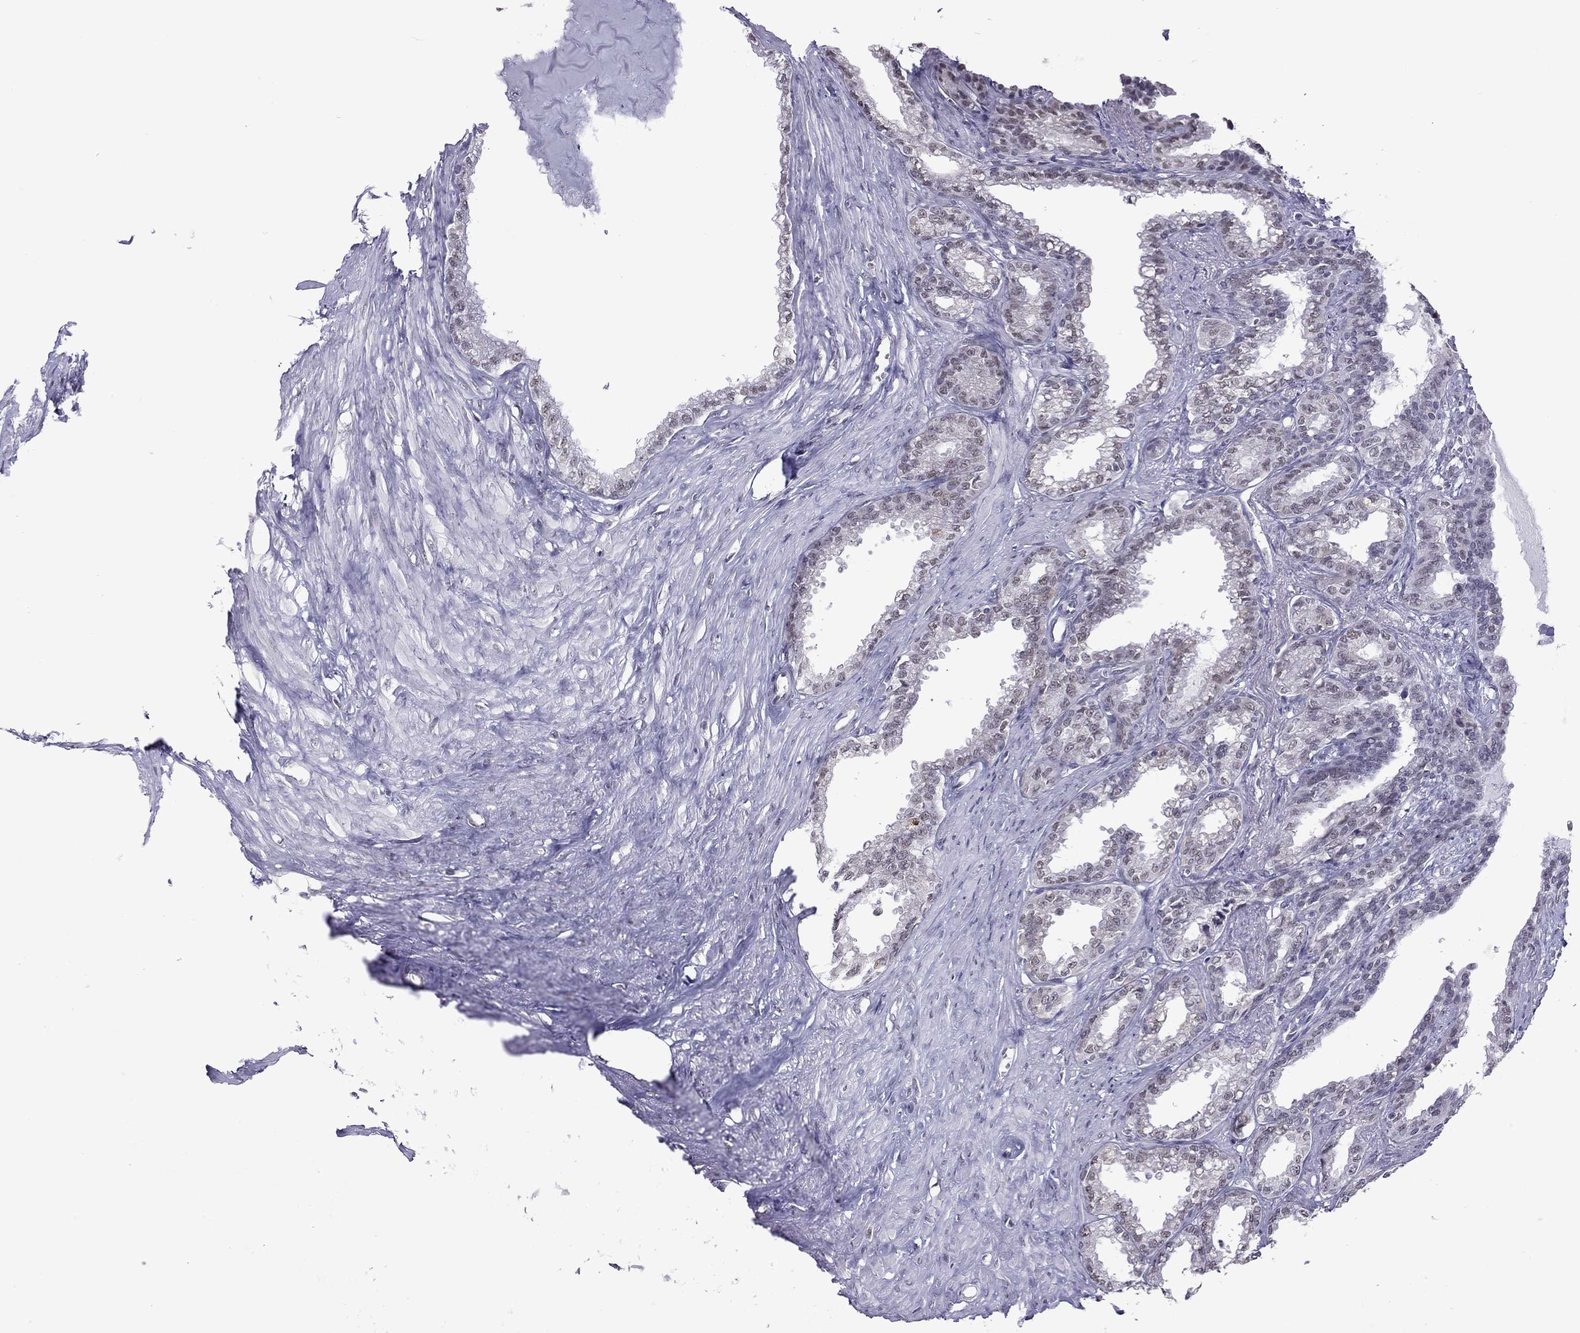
{"staining": {"intensity": "negative", "quantity": "none", "location": "none"}, "tissue": "seminal vesicle", "cell_type": "Glandular cells", "image_type": "normal", "snomed": [{"axis": "morphology", "description": "Normal tissue, NOS"}, {"axis": "morphology", "description": "Urothelial carcinoma, NOS"}, {"axis": "topography", "description": "Urinary bladder"}, {"axis": "topography", "description": "Seminal veicle"}], "caption": "Immunohistochemical staining of unremarkable human seminal vesicle displays no significant positivity in glandular cells.", "gene": "PPP1R3A", "patient": {"sex": "male", "age": 76}}